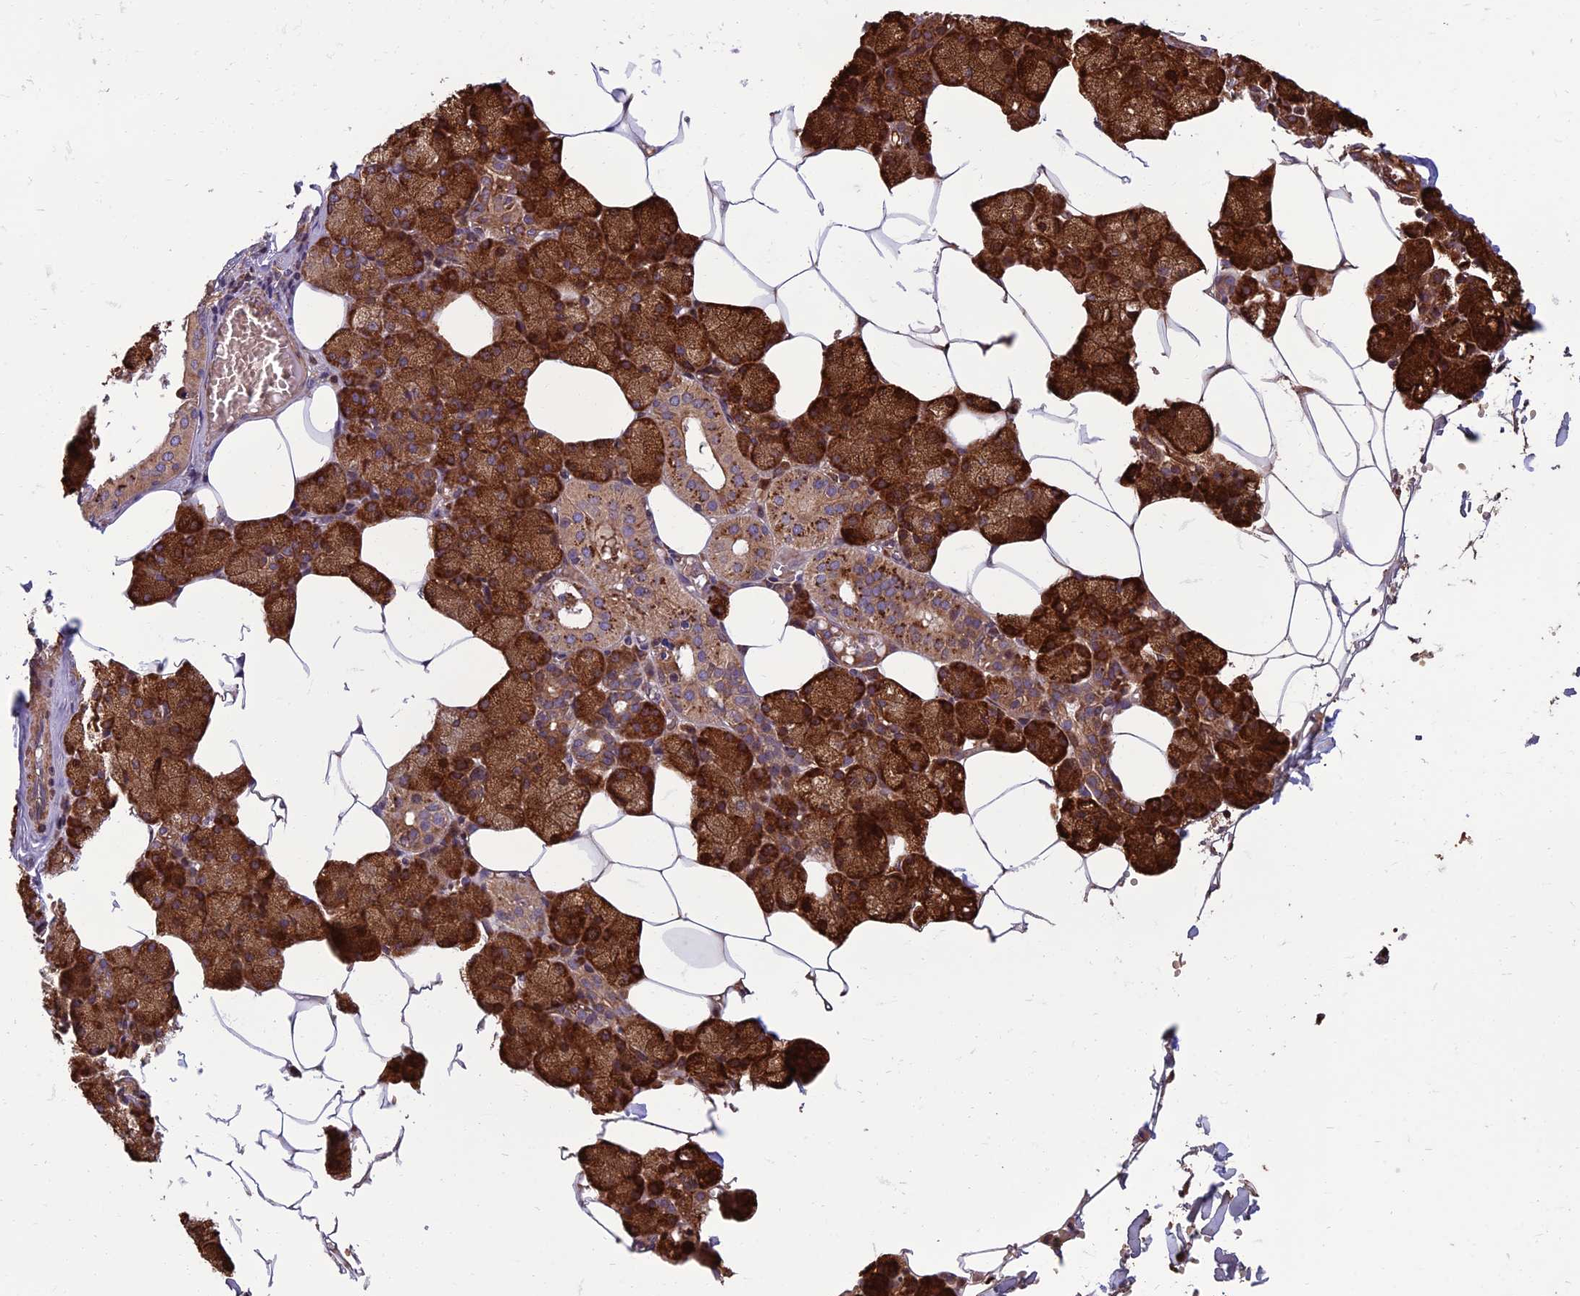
{"staining": {"intensity": "strong", "quantity": ">75%", "location": "cytoplasmic/membranous"}, "tissue": "salivary gland", "cell_type": "Glandular cells", "image_type": "normal", "snomed": [{"axis": "morphology", "description": "Normal tissue, NOS"}, {"axis": "topography", "description": "Salivary gland"}], "caption": "Immunohistochemical staining of unremarkable human salivary gland exhibits high levels of strong cytoplasmic/membranous staining in about >75% of glandular cells. (DAB = brown stain, brightfield microscopy at high magnification).", "gene": "WDR24", "patient": {"sex": "male", "age": 62}}